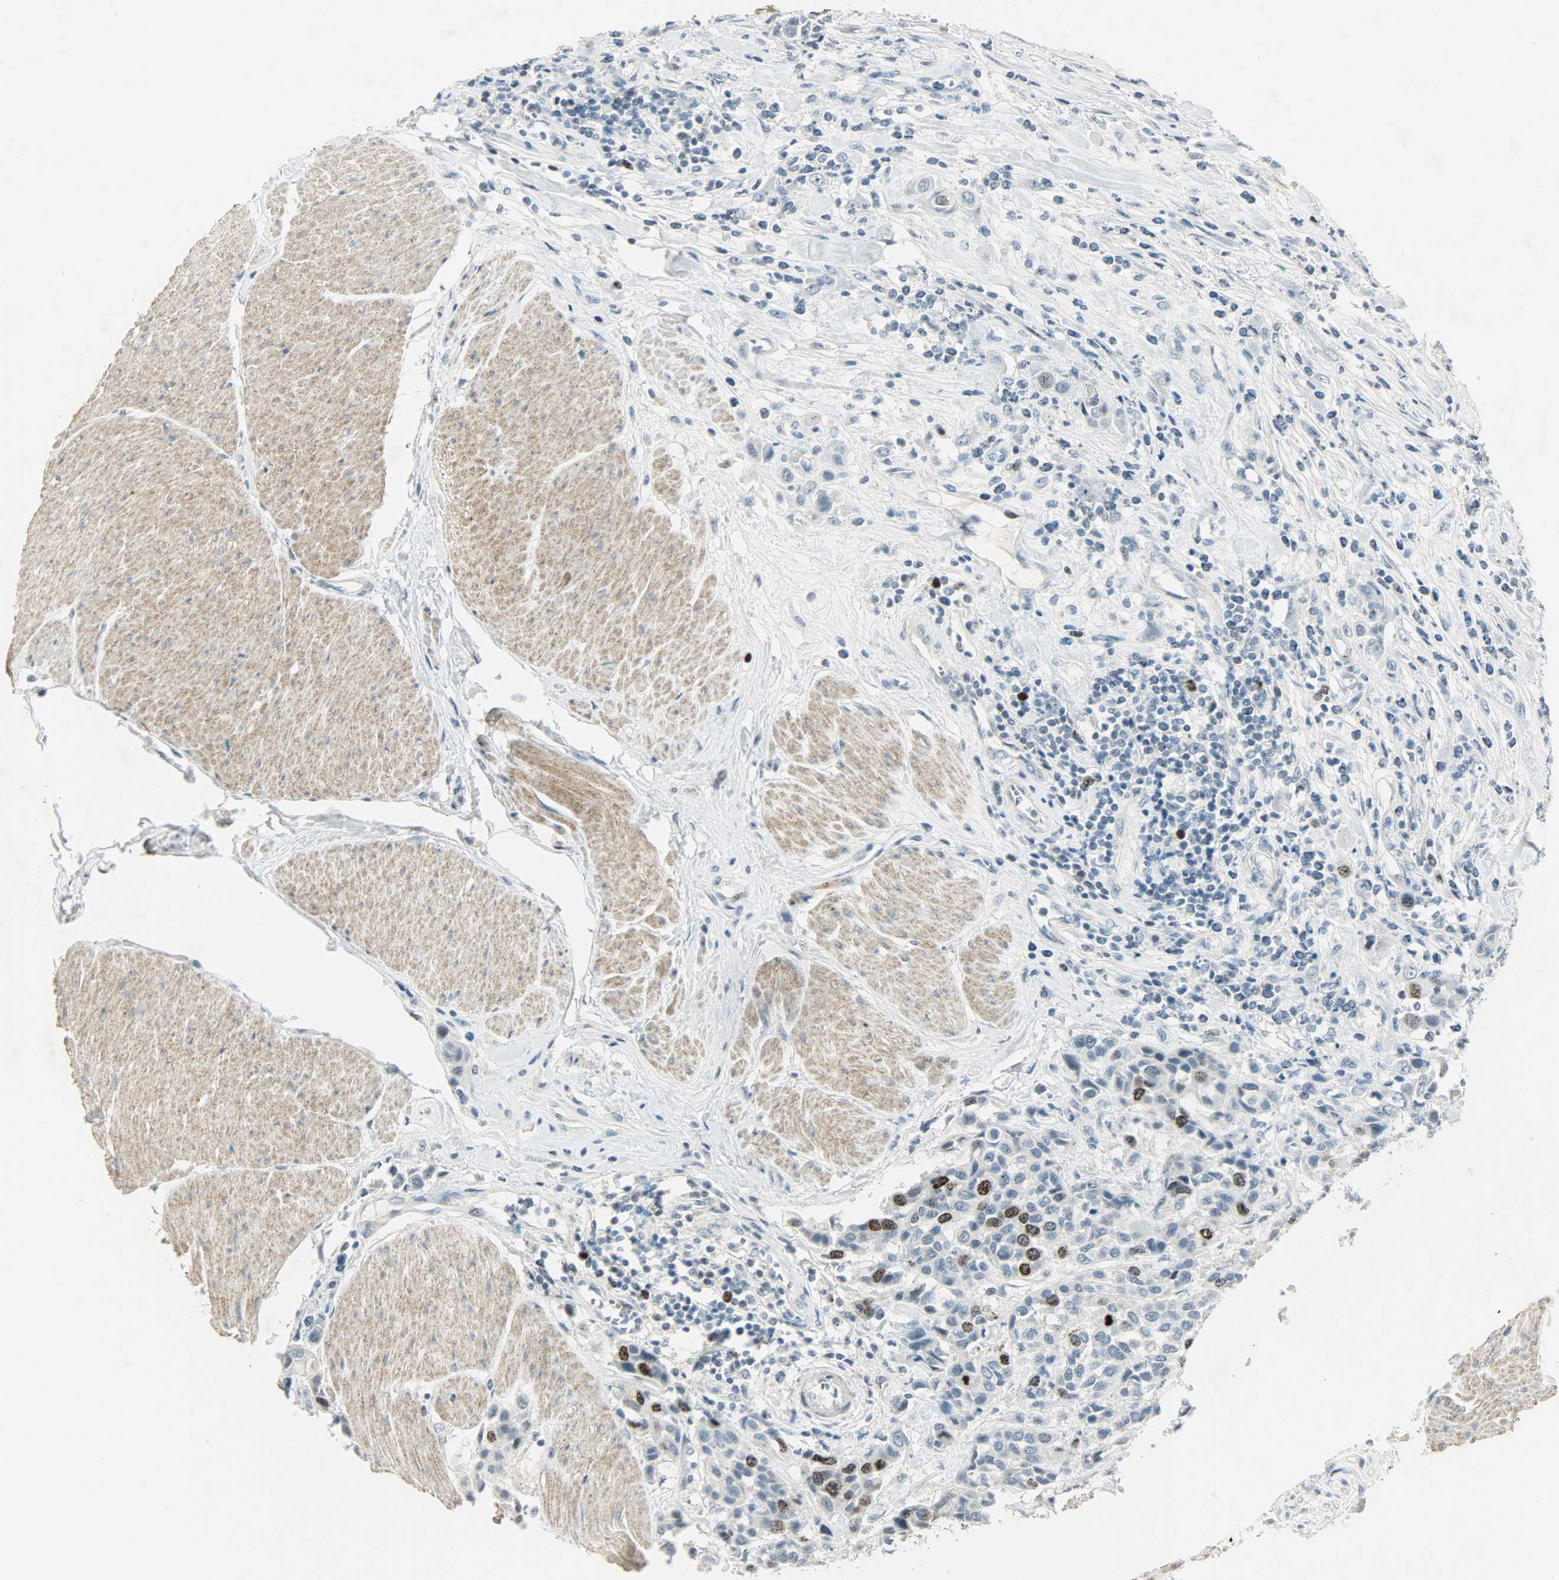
{"staining": {"intensity": "strong", "quantity": "<25%", "location": "nuclear"}, "tissue": "urothelial cancer", "cell_type": "Tumor cells", "image_type": "cancer", "snomed": [{"axis": "morphology", "description": "Urothelial carcinoma, High grade"}, {"axis": "topography", "description": "Urinary bladder"}], "caption": "Urothelial carcinoma (high-grade) was stained to show a protein in brown. There is medium levels of strong nuclear expression in about <25% of tumor cells. (IHC, brightfield microscopy, high magnification).", "gene": "AURKB", "patient": {"sex": "male", "age": 50}}